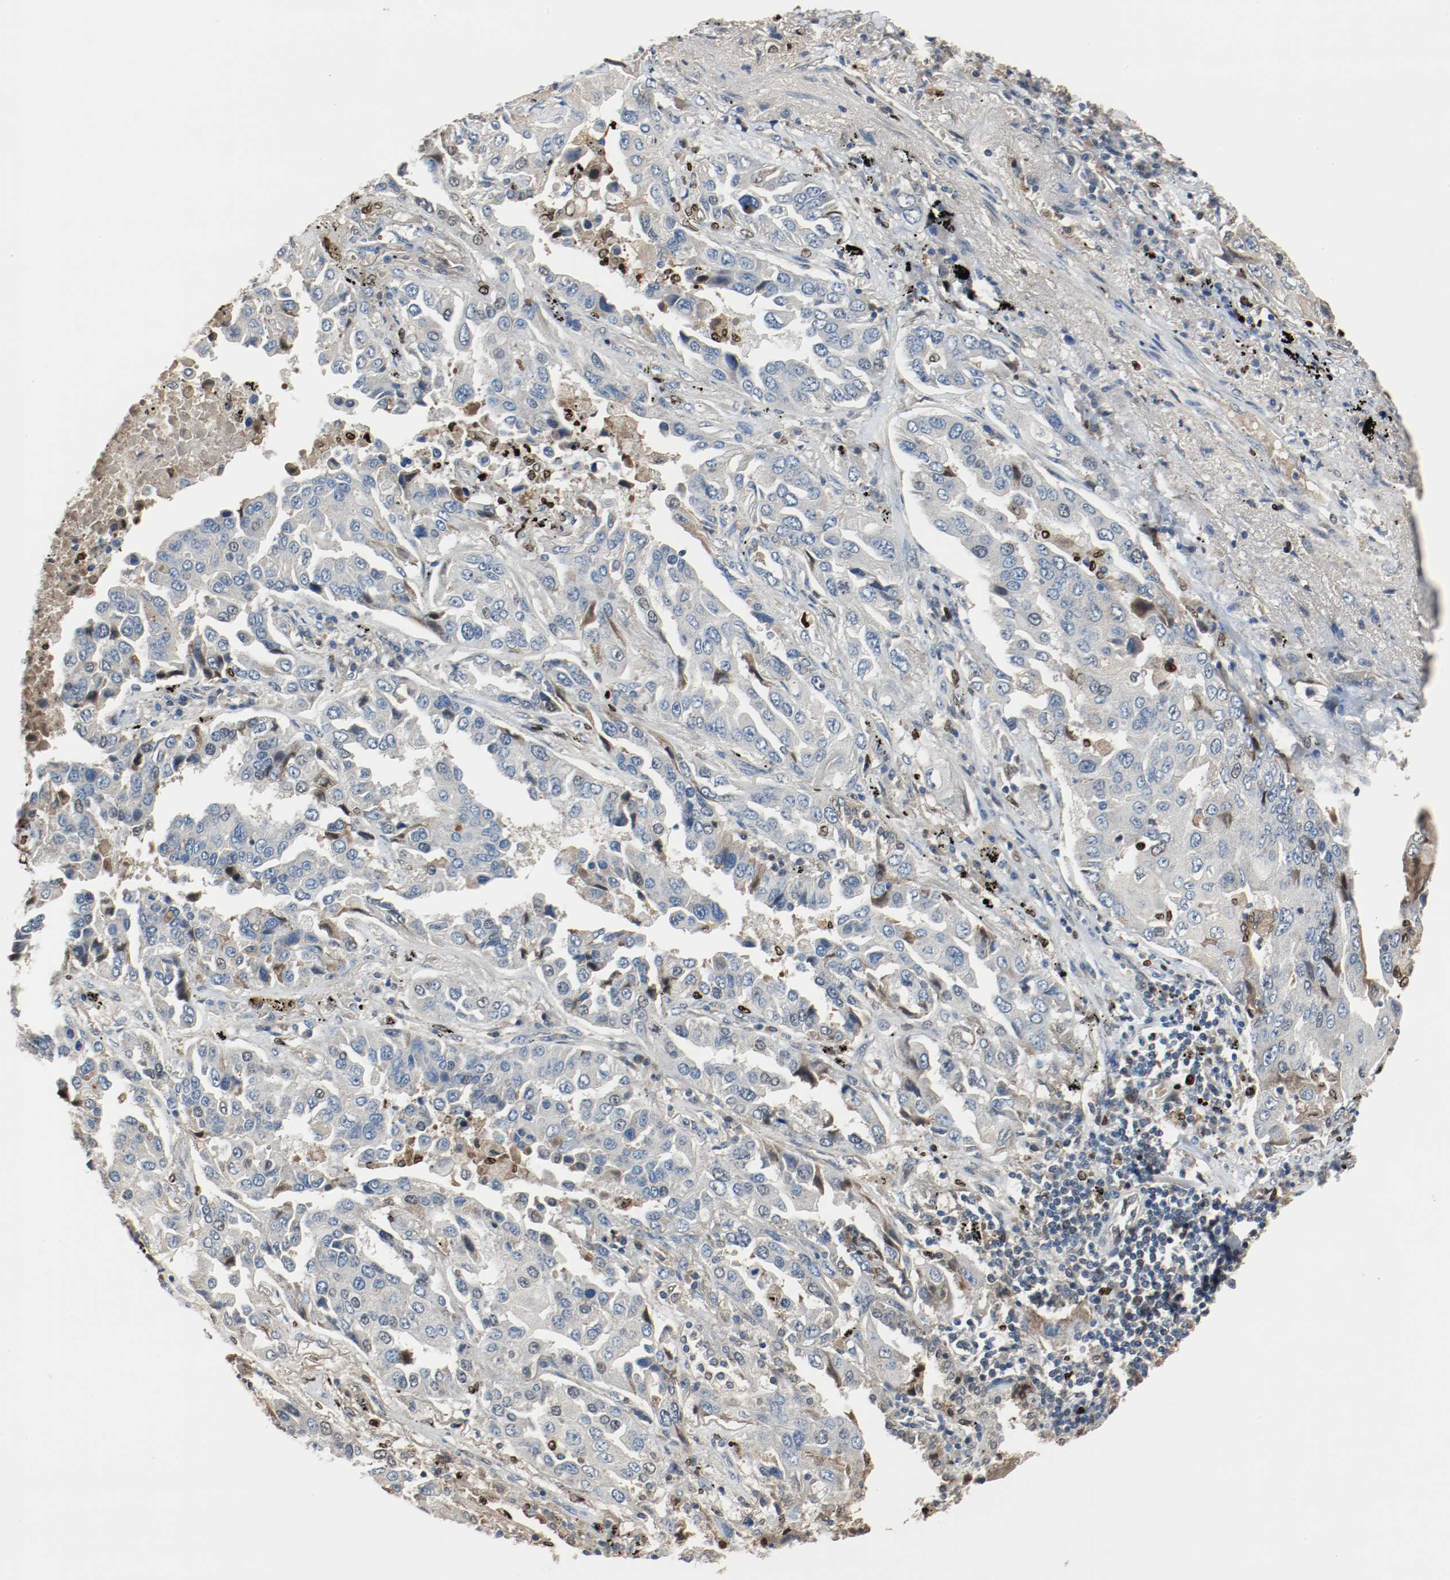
{"staining": {"intensity": "negative", "quantity": "none", "location": "none"}, "tissue": "lung cancer", "cell_type": "Tumor cells", "image_type": "cancer", "snomed": [{"axis": "morphology", "description": "Adenocarcinoma, NOS"}, {"axis": "topography", "description": "Lung"}], "caption": "Immunohistochemical staining of human lung adenocarcinoma shows no significant positivity in tumor cells. (Brightfield microscopy of DAB (3,3'-diaminobenzidine) IHC at high magnification).", "gene": "BLK", "patient": {"sex": "female", "age": 65}}